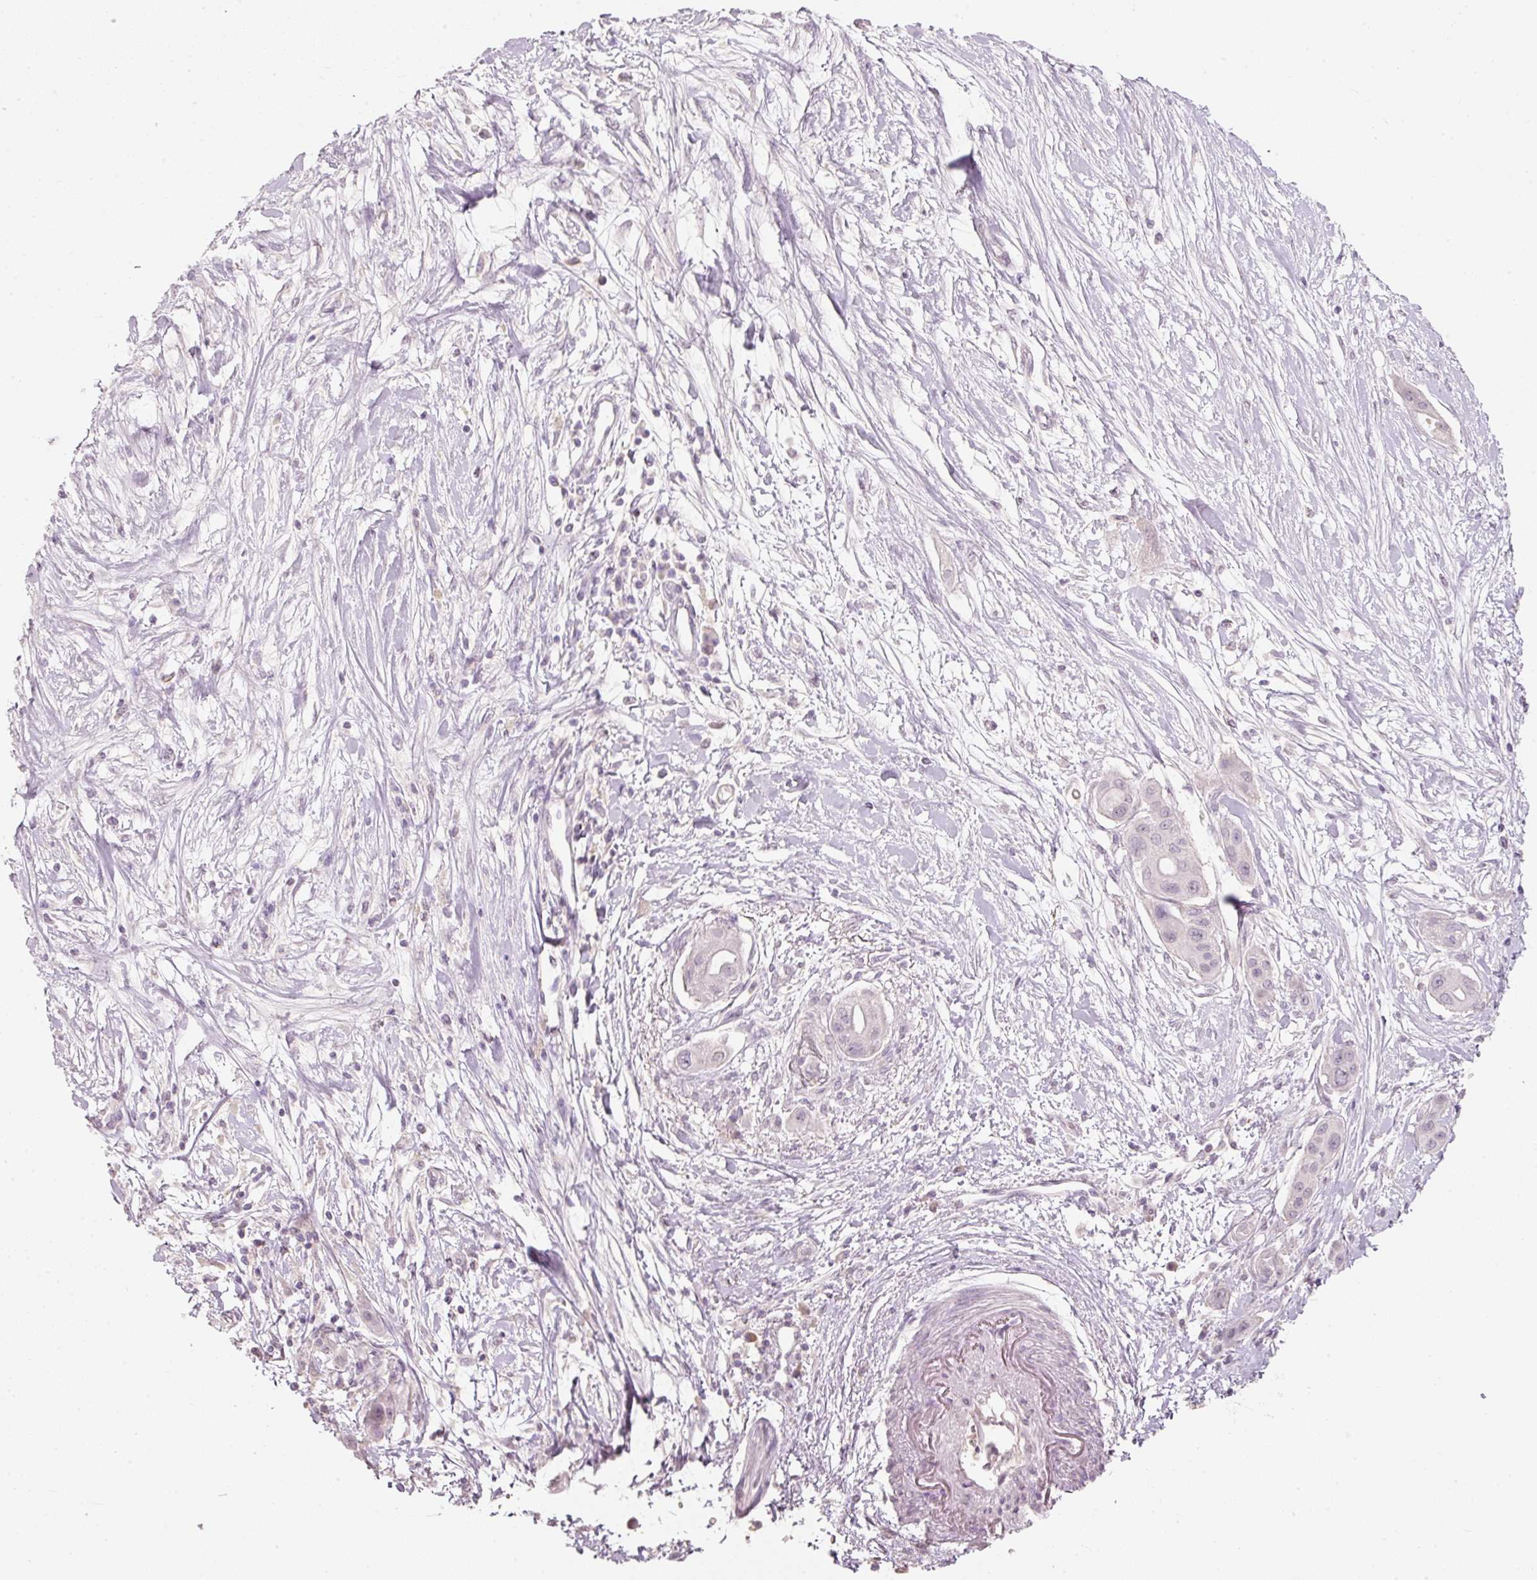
{"staining": {"intensity": "negative", "quantity": "none", "location": "none"}, "tissue": "pancreatic cancer", "cell_type": "Tumor cells", "image_type": "cancer", "snomed": [{"axis": "morphology", "description": "Adenocarcinoma, NOS"}, {"axis": "topography", "description": "Pancreas"}], "caption": "An immunohistochemistry (IHC) photomicrograph of adenocarcinoma (pancreatic) is shown. There is no staining in tumor cells of adenocarcinoma (pancreatic). The staining is performed using DAB (3,3'-diaminobenzidine) brown chromogen with nuclei counter-stained in using hematoxylin.", "gene": "STEAP1", "patient": {"sex": "male", "age": 68}}